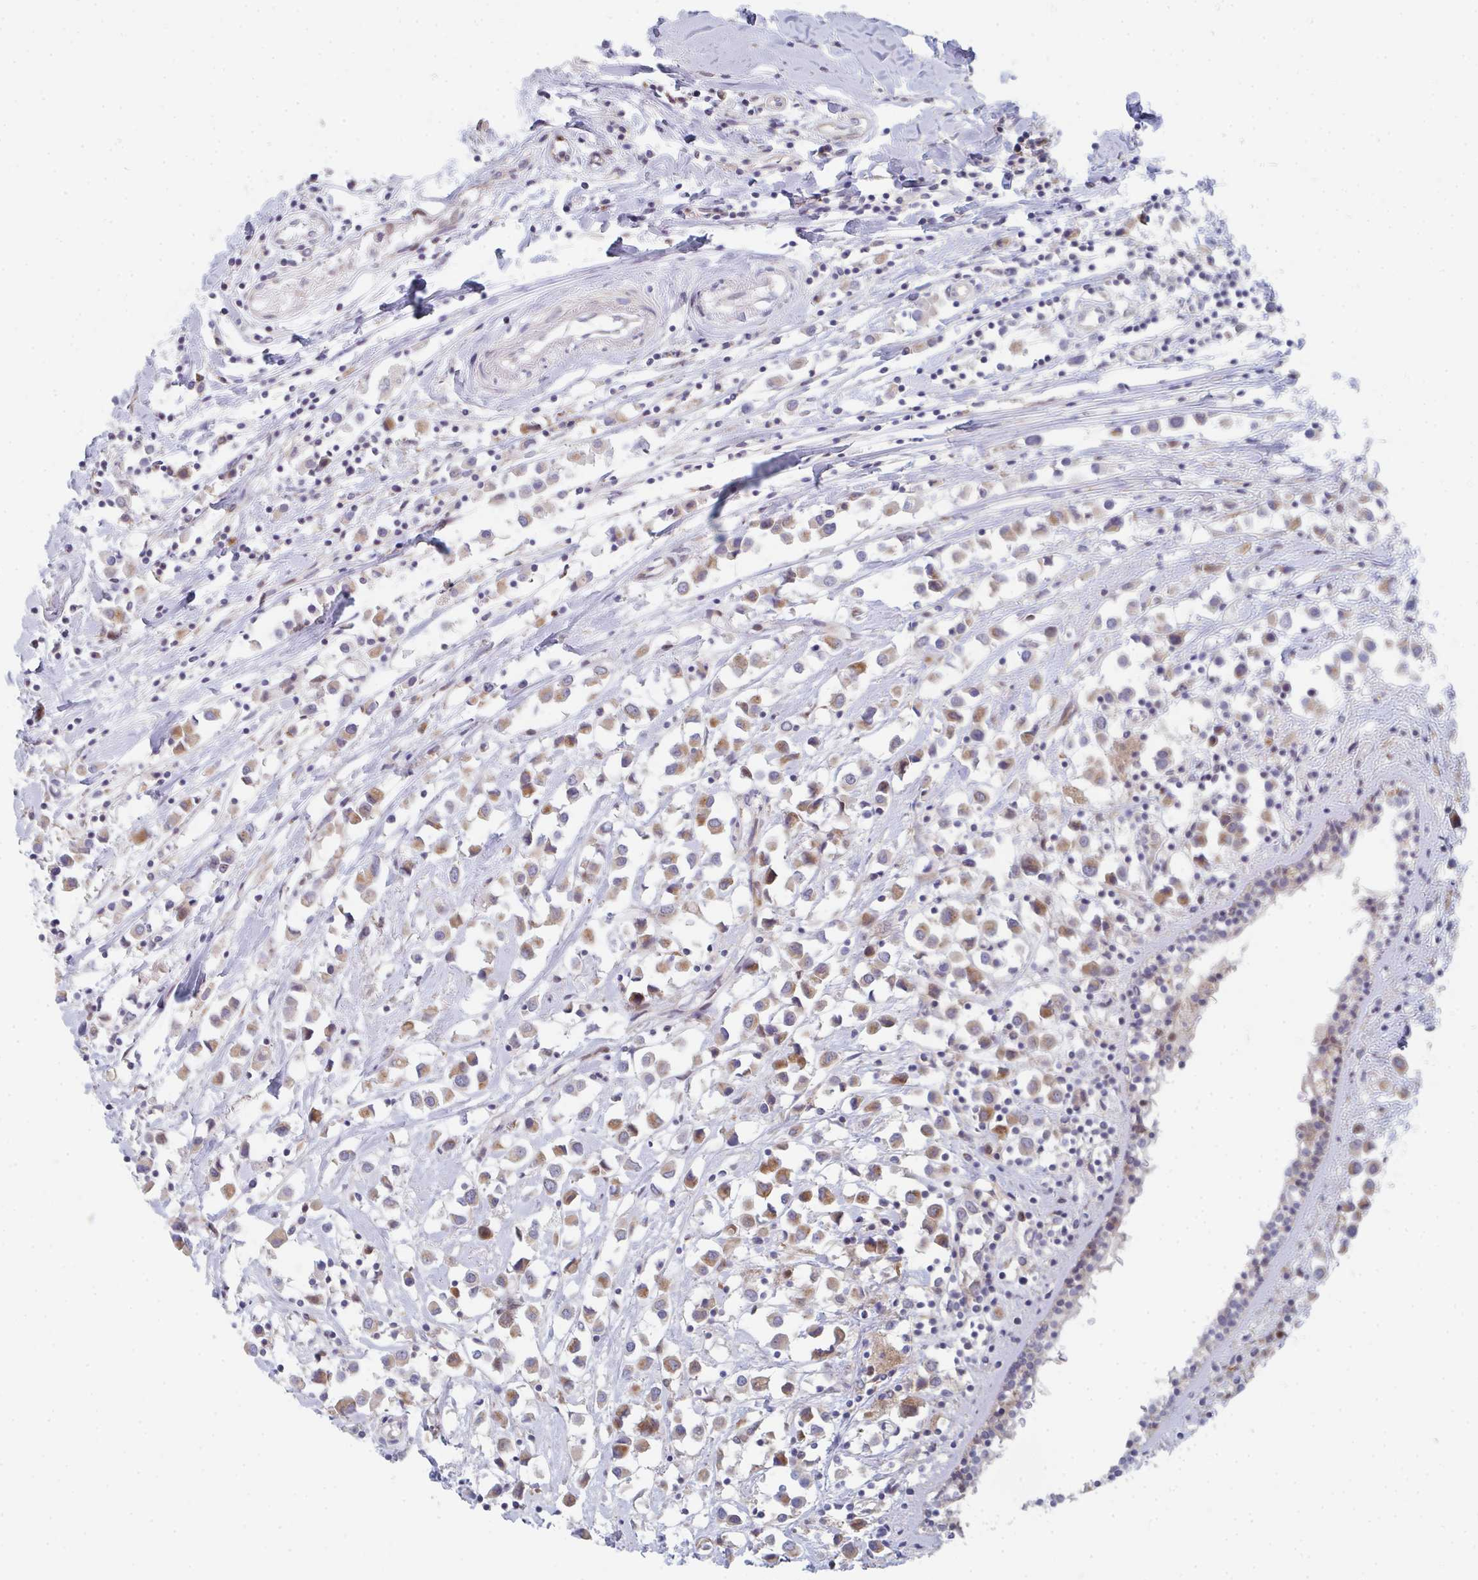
{"staining": {"intensity": "moderate", "quantity": ">75%", "location": "cytoplasmic/membranous,nuclear"}, "tissue": "breast cancer", "cell_type": "Tumor cells", "image_type": "cancer", "snomed": [{"axis": "morphology", "description": "Duct carcinoma"}, {"axis": "topography", "description": "Breast"}], "caption": "Immunohistochemical staining of breast invasive ductal carcinoma exhibits medium levels of moderate cytoplasmic/membranous and nuclear expression in approximately >75% of tumor cells.", "gene": "ZNF644", "patient": {"sex": "female", "age": 61}}